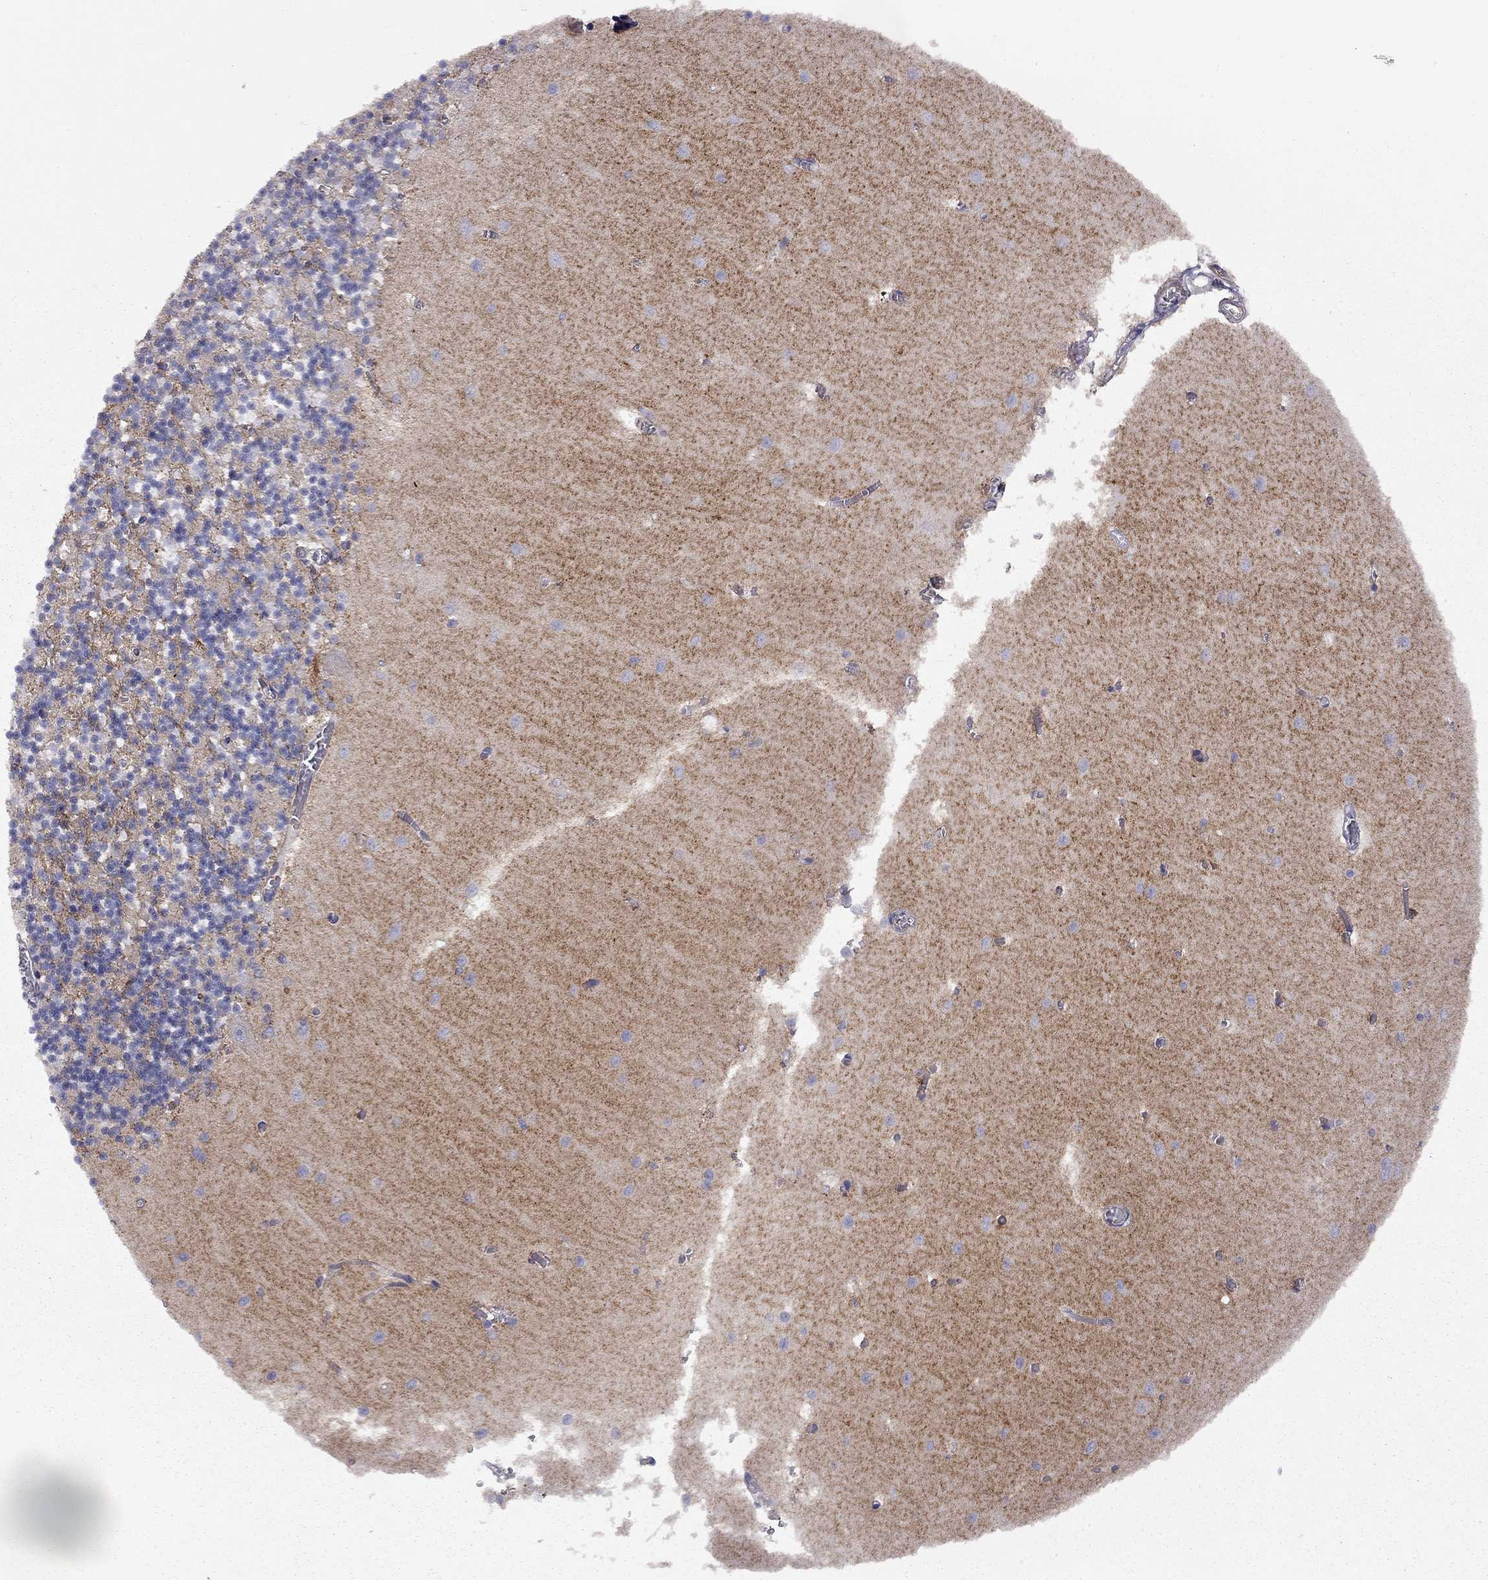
{"staining": {"intensity": "negative", "quantity": "none", "location": "none"}, "tissue": "cerebellum", "cell_type": "Cells in granular layer", "image_type": "normal", "snomed": [{"axis": "morphology", "description": "Normal tissue, NOS"}, {"axis": "topography", "description": "Cerebellum"}], "caption": "The histopathology image exhibits no staining of cells in granular layer in normal cerebellum. The staining is performed using DAB (3,3'-diaminobenzidine) brown chromogen with nuclei counter-stained in using hematoxylin.", "gene": "GPRC5B", "patient": {"sex": "female", "age": 64}}